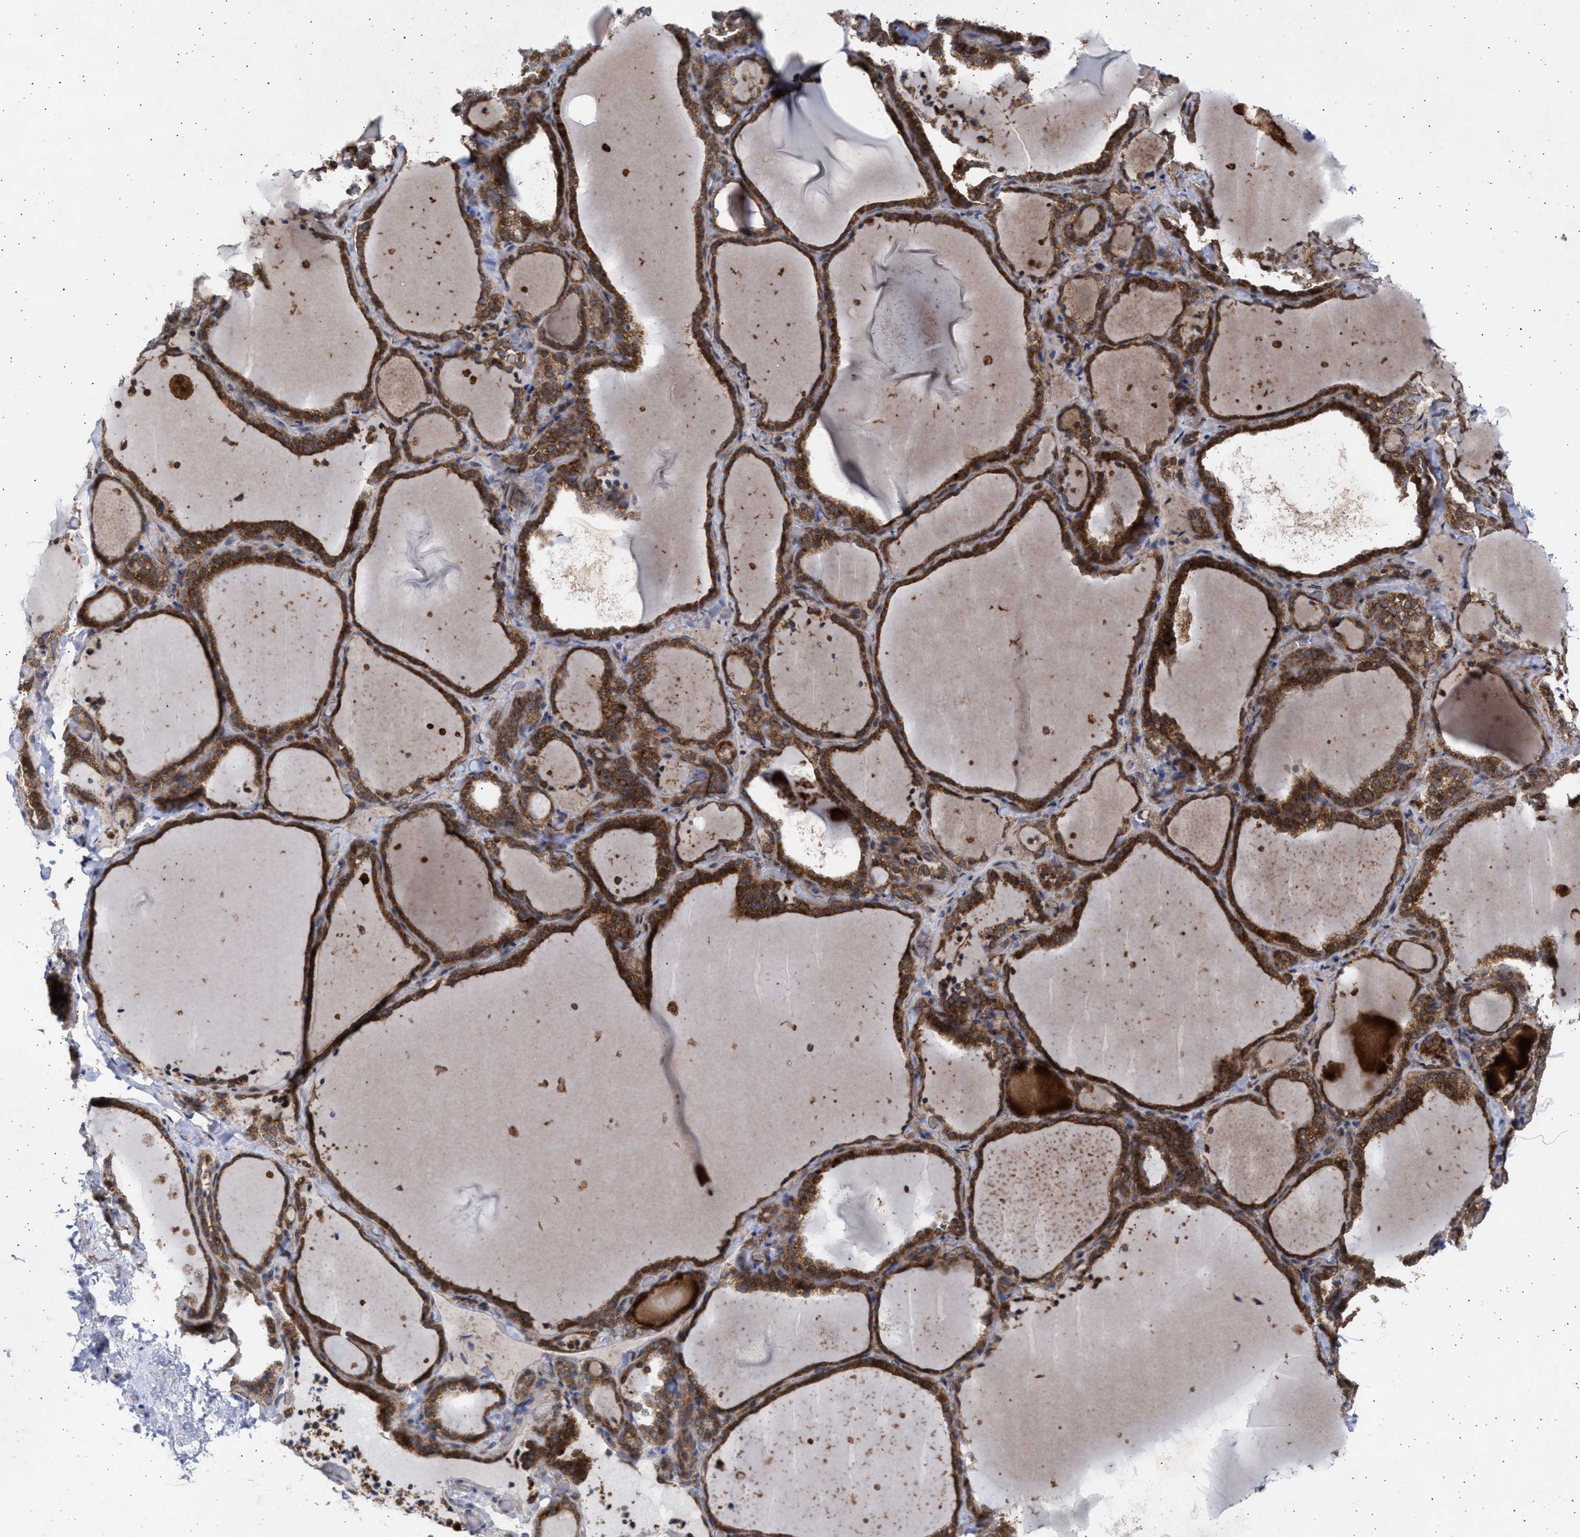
{"staining": {"intensity": "strong", "quantity": ">75%", "location": "cytoplasmic/membranous"}, "tissue": "thyroid gland", "cell_type": "Glandular cells", "image_type": "normal", "snomed": [{"axis": "morphology", "description": "Normal tissue, NOS"}, {"axis": "topography", "description": "Thyroid gland"}], "caption": "A brown stain shows strong cytoplasmic/membranous expression of a protein in glandular cells of unremarkable human thyroid gland.", "gene": "TTC19", "patient": {"sex": "female", "age": 22}}